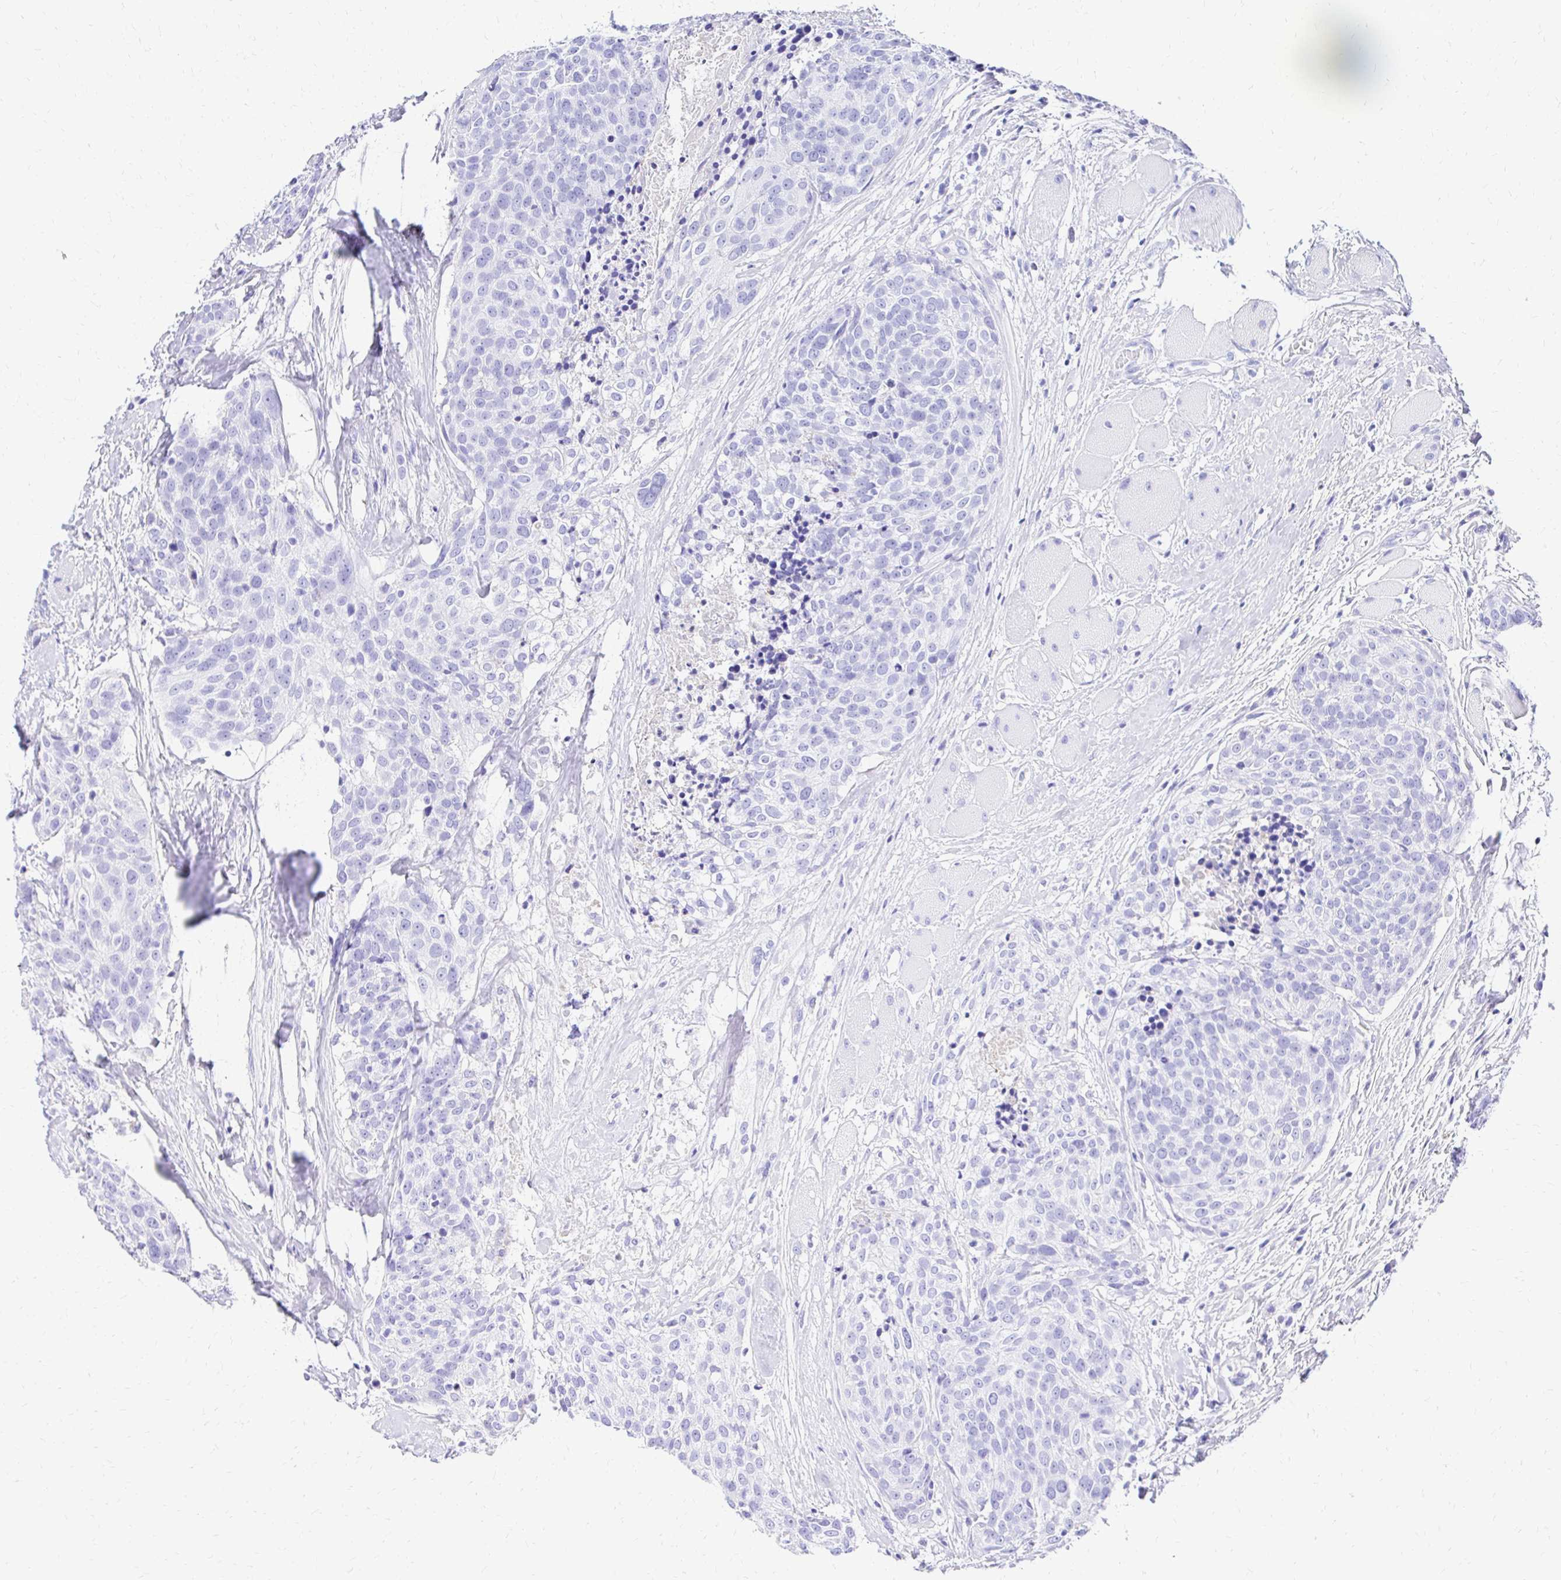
{"staining": {"intensity": "negative", "quantity": "none", "location": "none"}, "tissue": "head and neck cancer", "cell_type": "Tumor cells", "image_type": "cancer", "snomed": [{"axis": "morphology", "description": "Squamous cell carcinoma, NOS"}, {"axis": "topography", "description": "Oral tissue"}, {"axis": "topography", "description": "Head-Neck"}], "caption": "Head and neck cancer was stained to show a protein in brown. There is no significant expression in tumor cells.", "gene": "S100G", "patient": {"sex": "male", "age": 64}}